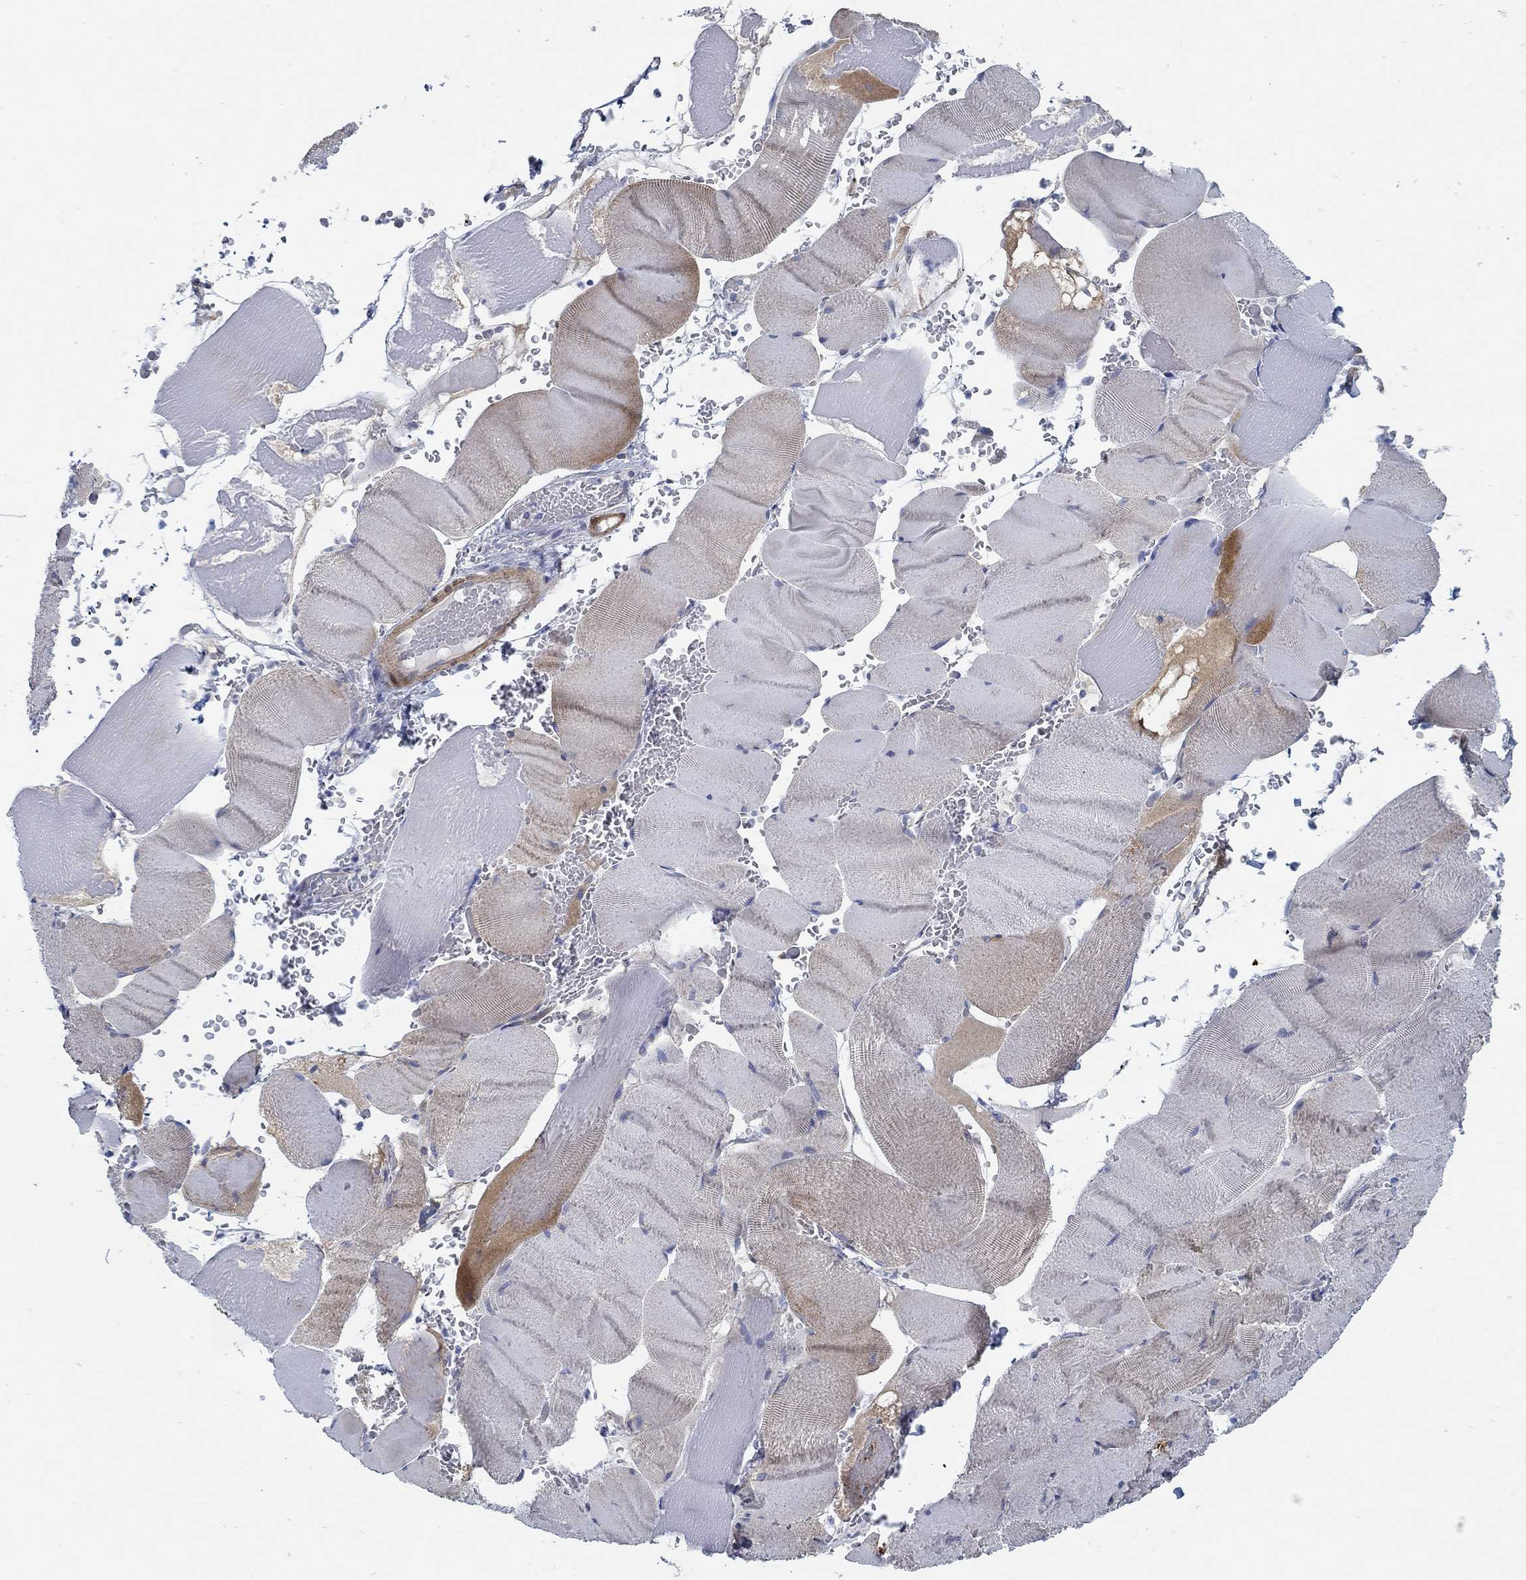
{"staining": {"intensity": "moderate", "quantity": "<25%", "location": "cytoplasmic/membranous"}, "tissue": "skeletal muscle", "cell_type": "Myocytes", "image_type": "normal", "snomed": [{"axis": "morphology", "description": "Normal tissue, NOS"}, {"axis": "topography", "description": "Skeletal muscle"}], "caption": "Approximately <25% of myocytes in benign skeletal muscle display moderate cytoplasmic/membranous protein positivity as visualized by brown immunohistochemical staining.", "gene": "C15orf39", "patient": {"sex": "male", "age": 56}}